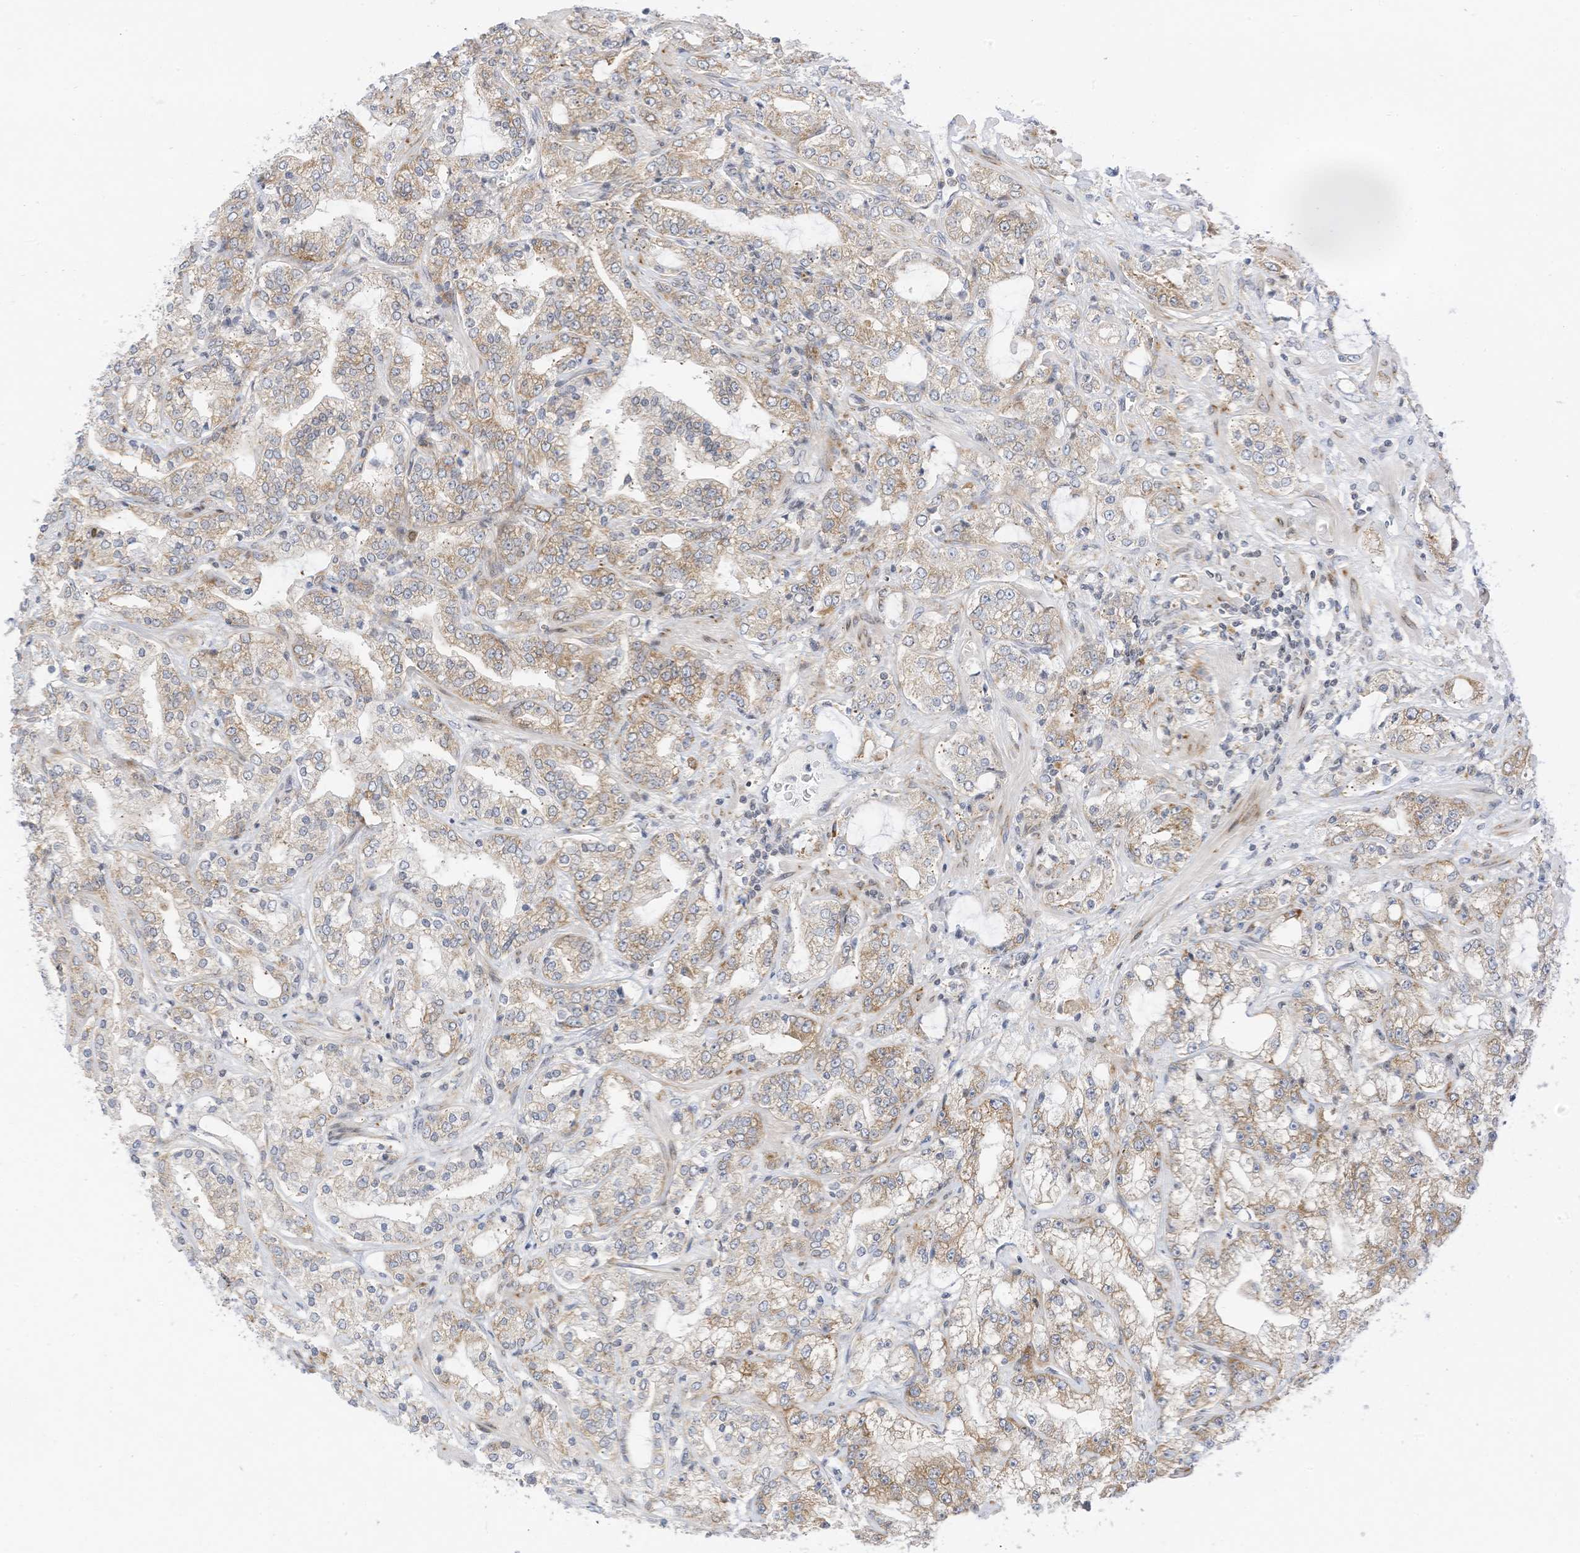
{"staining": {"intensity": "weak", "quantity": "25%-75%", "location": "cytoplasmic/membranous"}, "tissue": "prostate cancer", "cell_type": "Tumor cells", "image_type": "cancer", "snomed": [{"axis": "morphology", "description": "Adenocarcinoma, High grade"}, {"axis": "topography", "description": "Prostate"}], "caption": "Human prostate cancer (adenocarcinoma (high-grade)) stained for a protein (brown) shows weak cytoplasmic/membranous positive expression in approximately 25%-75% of tumor cells.", "gene": "EDF1", "patient": {"sex": "male", "age": 64}}